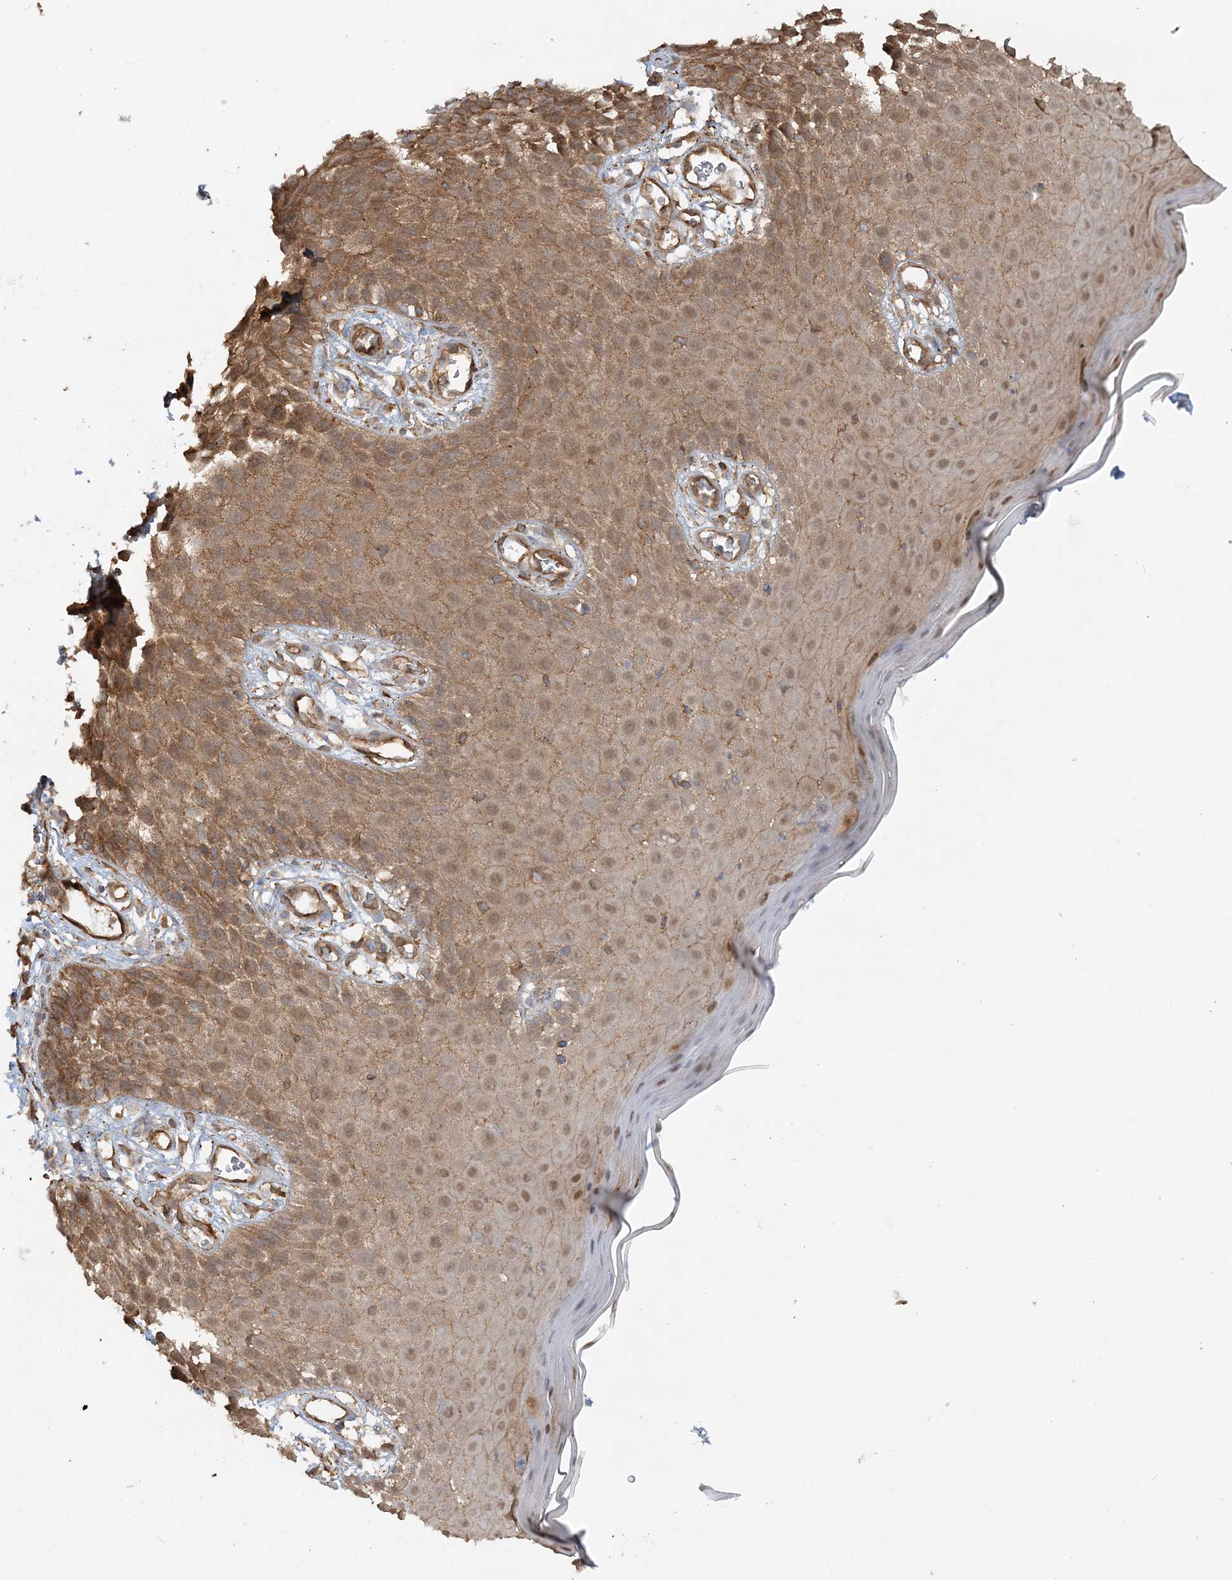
{"staining": {"intensity": "moderate", "quantity": ">75%", "location": "cytoplasmic/membranous,nuclear"}, "tissue": "skin", "cell_type": "Epidermal cells", "image_type": "normal", "snomed": [{"axis": "morphology", "description": "Normal tissue, NOS"}, {"axis": "topography", "description": "Vulva"}], "caption": "Skin stained with DAB (3,3'-diaminobenzidine) IHC shows medium levels of moderate cytoplasmic/membranous,nuclear staining in approximately >75% of epidermal cells.", "gene": "DSTN", "patient": {"sex": "female", "age": 68}}